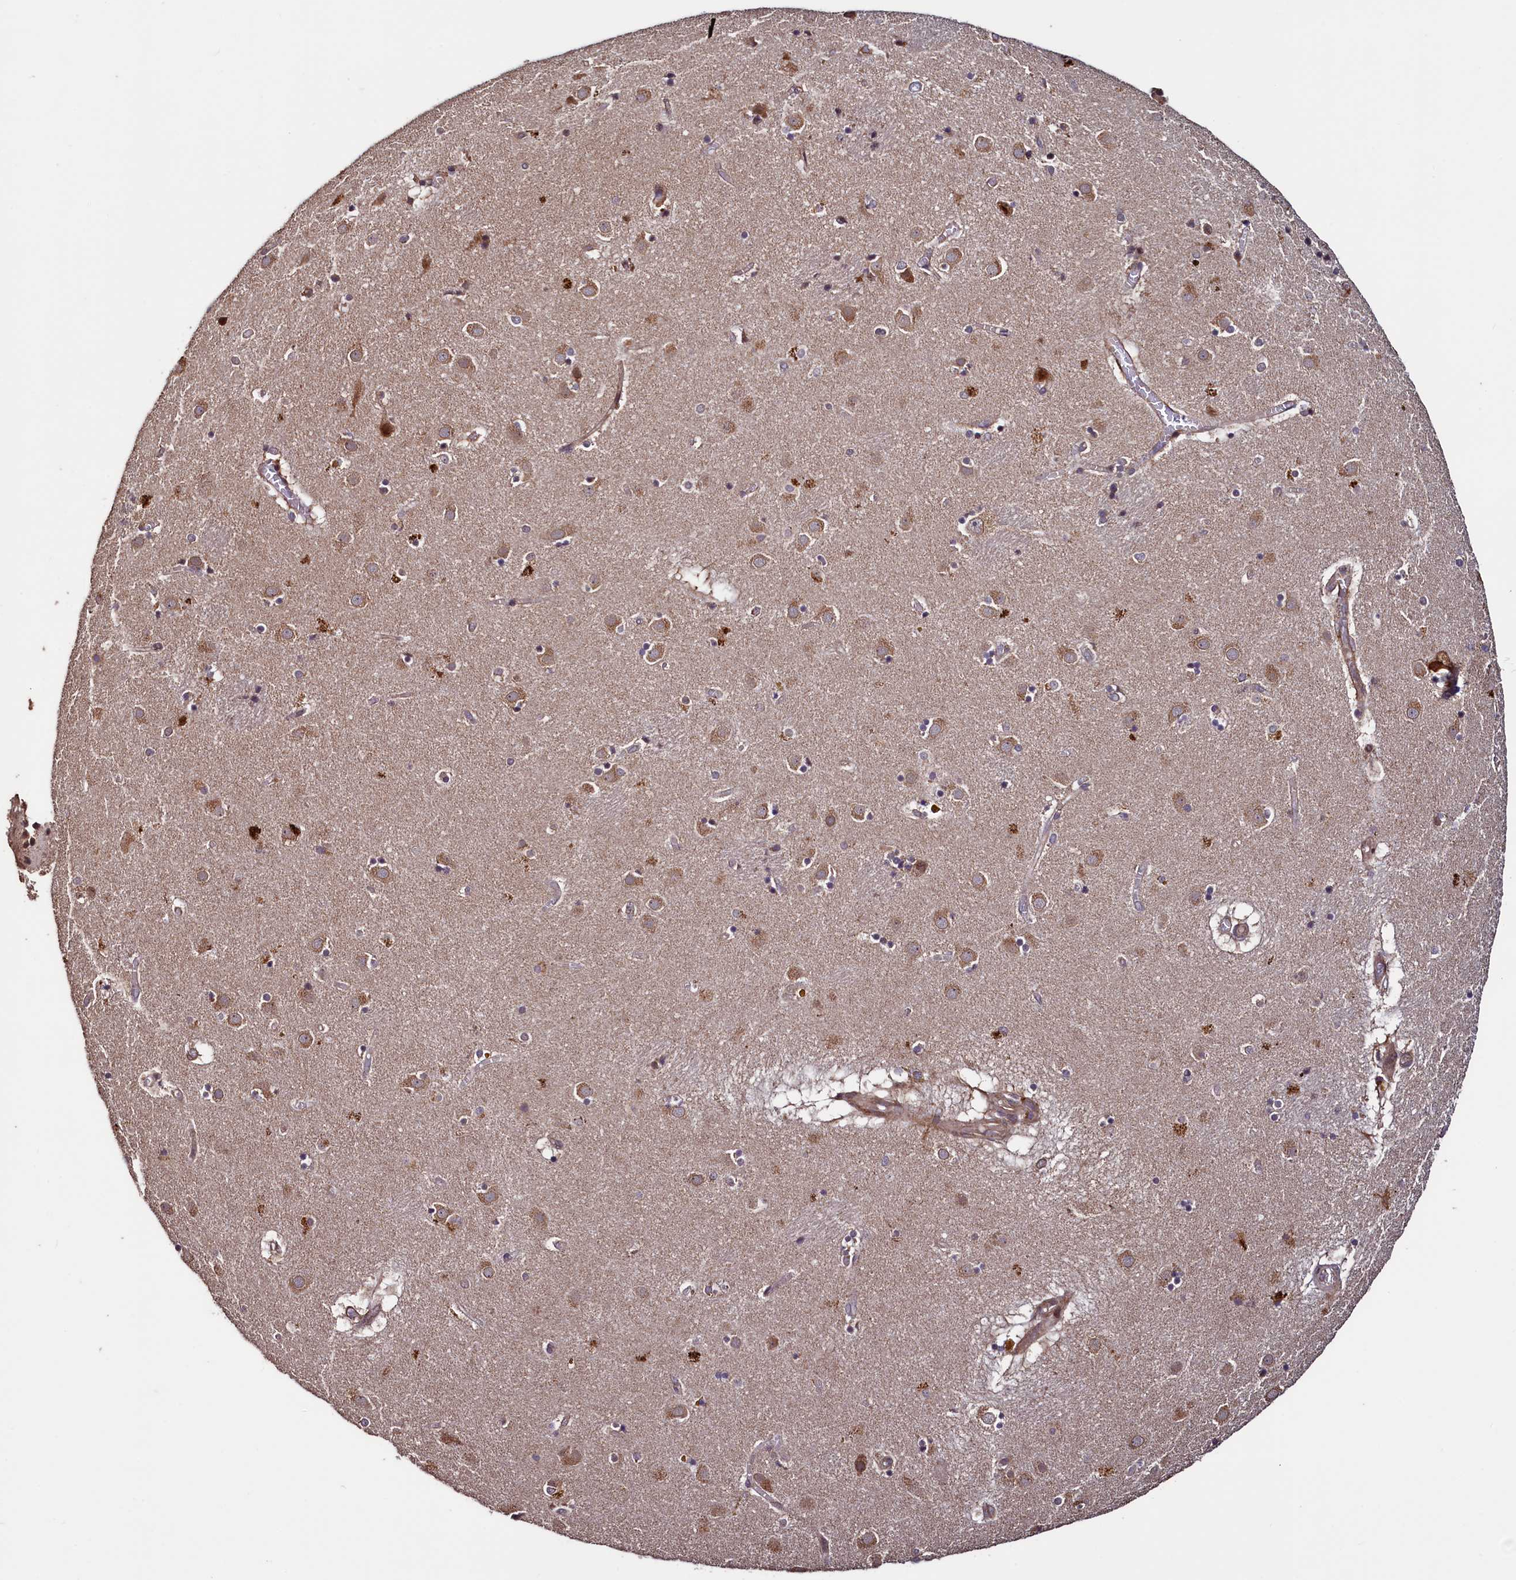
{"staining": {"intensity": "moderate", "quantity": "<25%", "location": "cytoplasmic/membranous"}, "tissue": "caudate", "cell_type": "Glial cells", "image_type": "normal", "snomed": [{"axis": "morphology", "description": "Normal tissue, NOS"}, {"axis": "topography", "description": "Lateral ventricle wall"}], "caption": "Caudate stained for a protein (brown) demonstrates moderate cytoplasmic/membranous positive positivity in about <25% of glial cells.", "gene": "RBFA", "patient": {"sex": "male", "age": 70}}